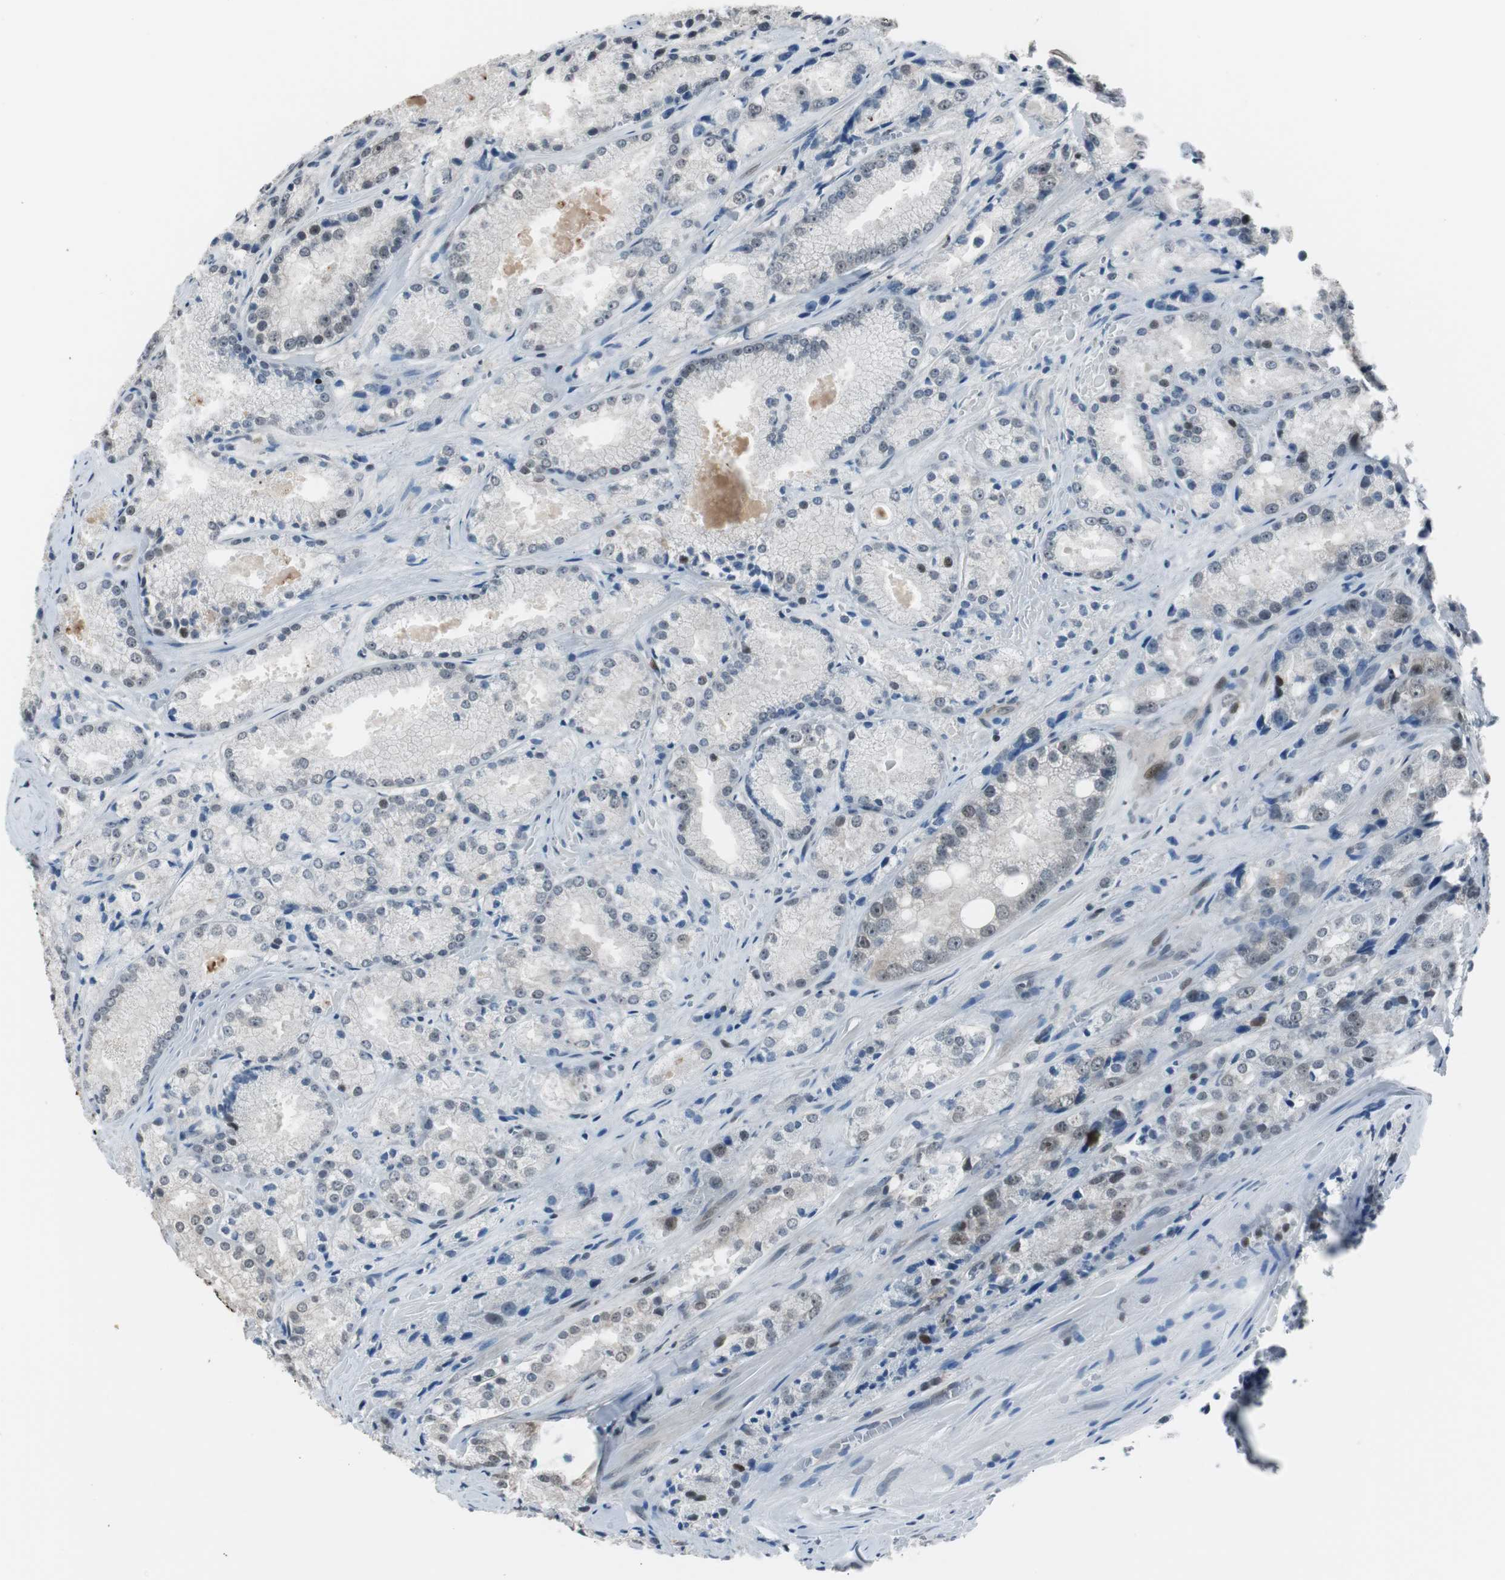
{"staining": {"intensity": "negative", "quantity": "none", "location": "none"}, "tissue": "prostate cancer", "cell_type": "Tumor cells", "image_type": "cancer", "snomed": [{"axis": "morphology", "description": "Adenocarcinoma, Low grade"}, {"axis": "topography", "description": "Prostate"}], "caption": "Immunohistochemistry (IHC) image of neoplastic tissue: human prostate adenocarcinoma (low-grade) stained with DAB (3,3'-diaminobenzidine) shows no significant protein expression in tumor cells.", "gene": "BOLA1", "patient": {"sex": "male", "age": 64}}